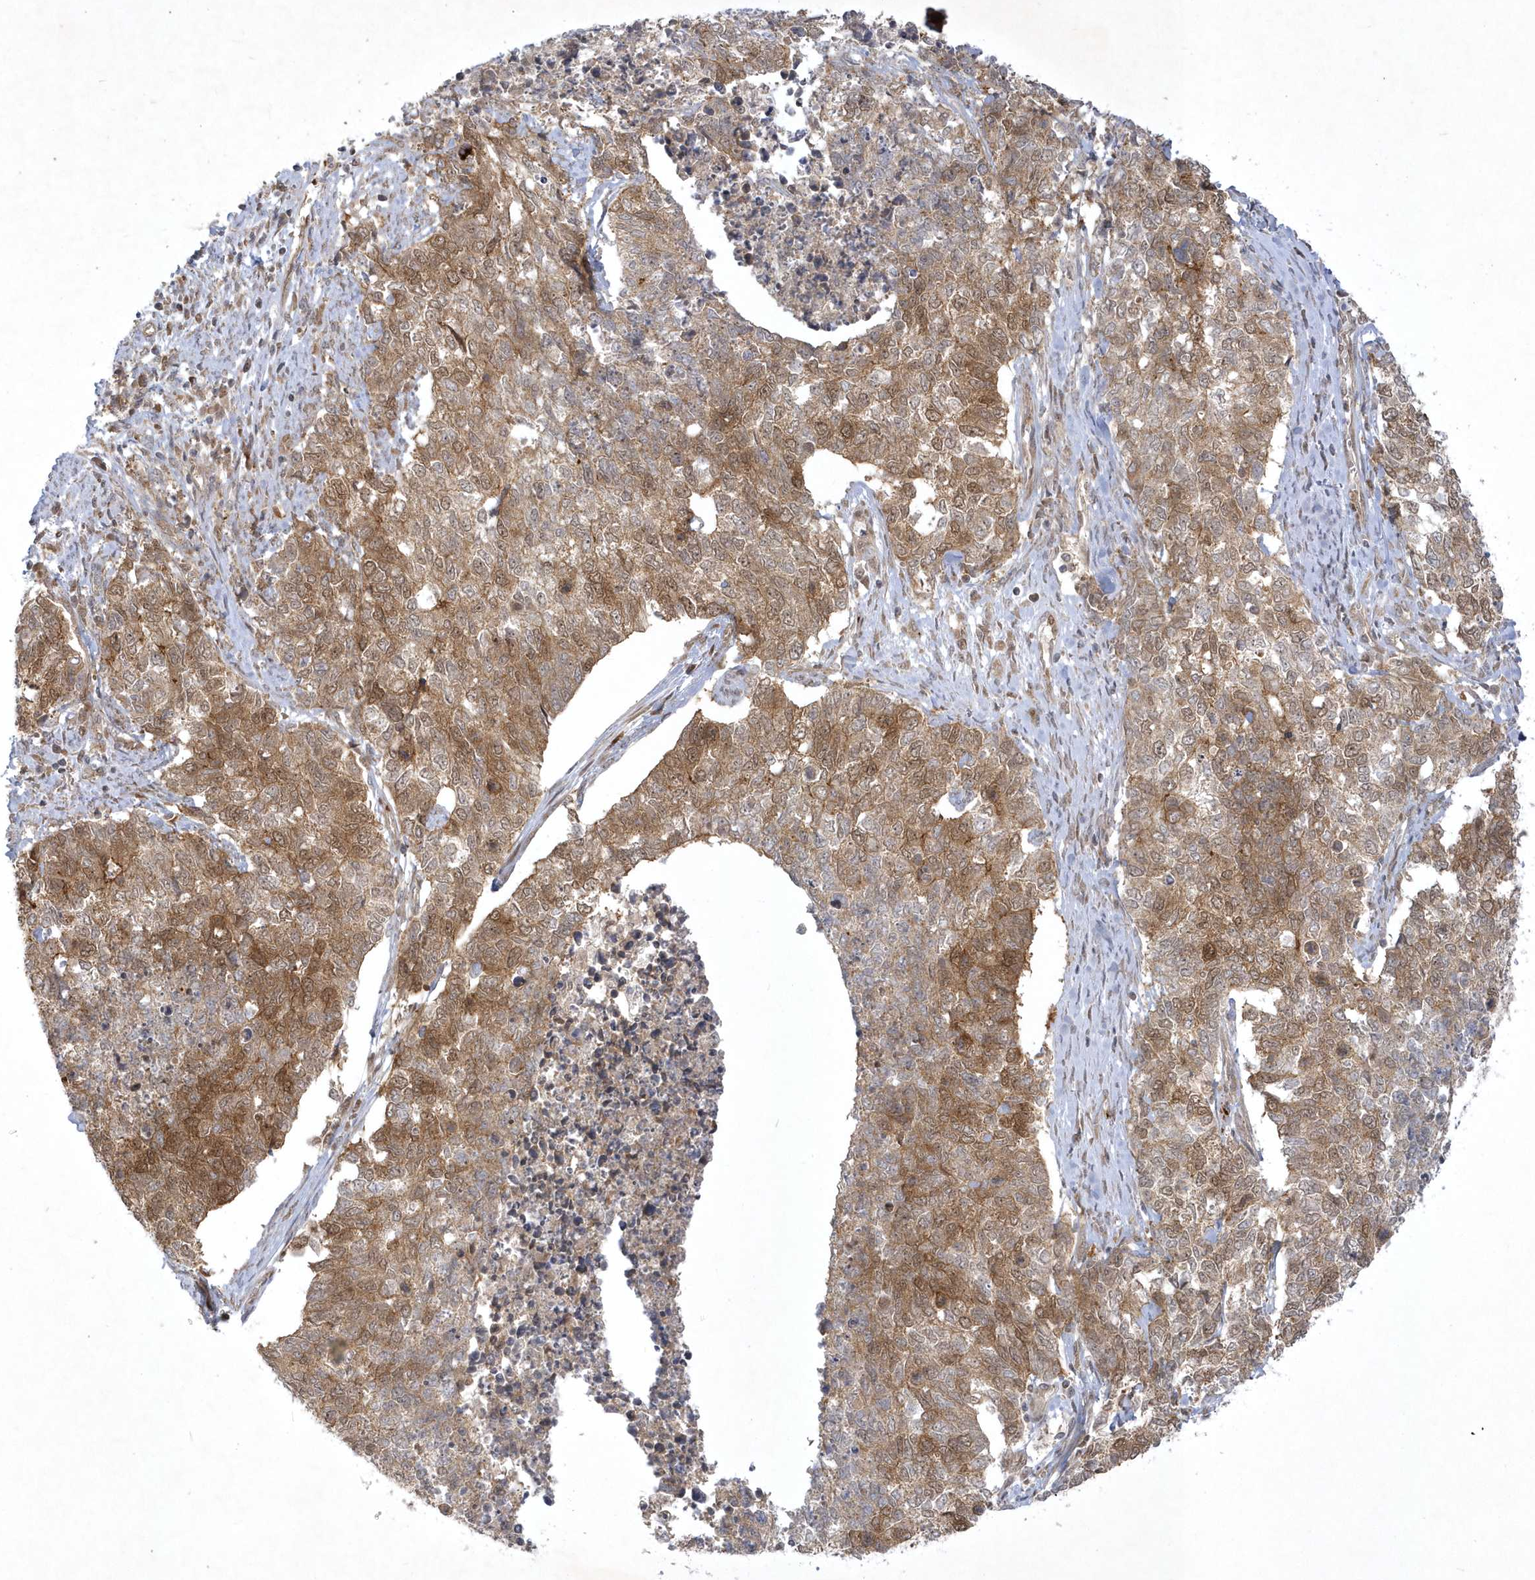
{"staining": {"intensity": "moderate", "quantity": ">75%", "location": "cytoplasmic/membranous,nuclear"}, "tissue": "cervical cancer", "cell_type": "Tumor cells", "image_type": "cancer", "snomed": [{"axis": "morphology", "description": "Squamous cell carcinoma, NOS"}, {"axis": "topography", "description": "Cervix"}], "caption": "Immunohistochemical staining of cervical cancer shows moderate cytoplasmic/membranous and nuclear protein expression in about >75% of tumor cells.", "gene": "NAF1", "patient": {"sex": "female", "age": 63}}